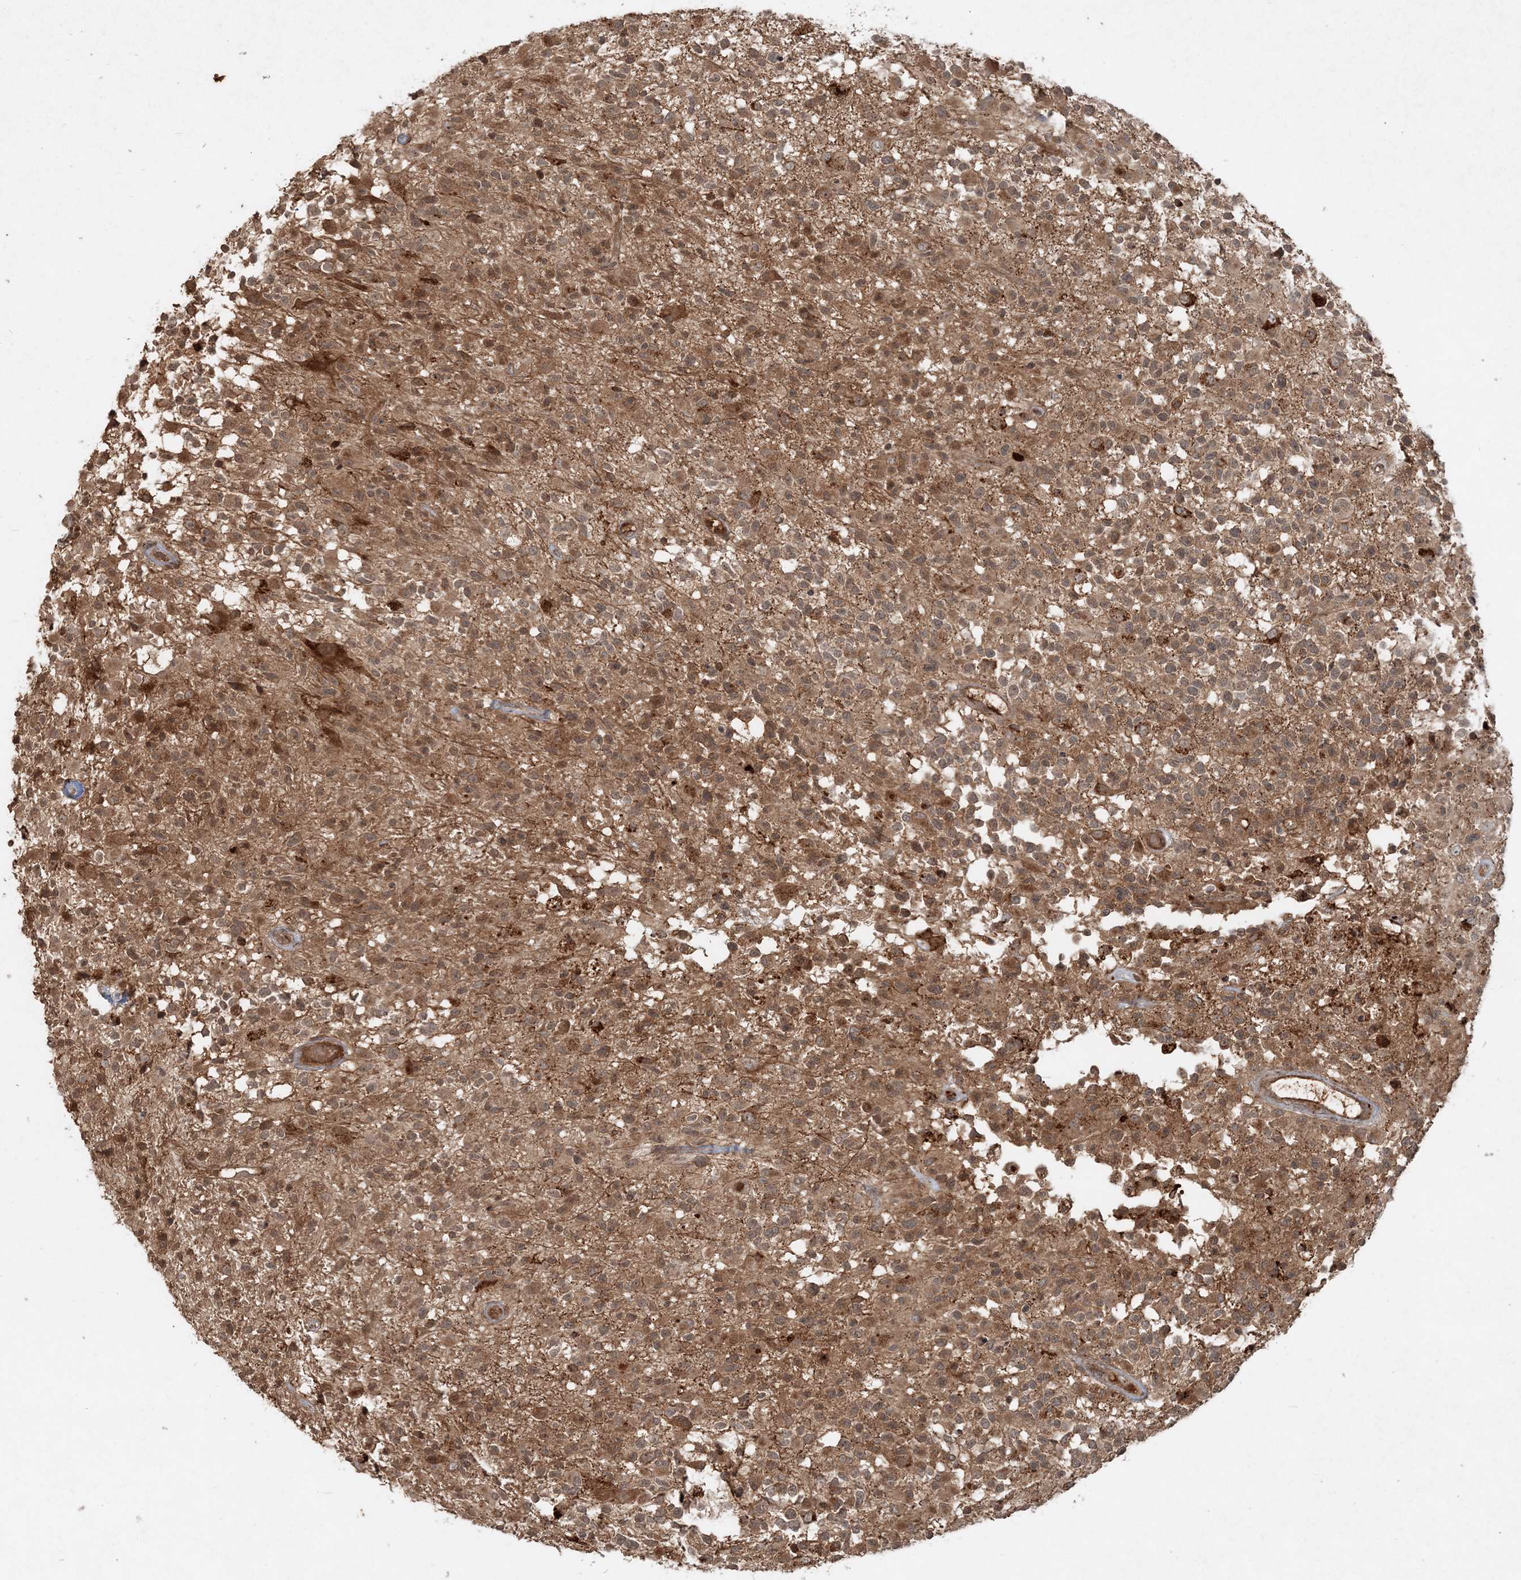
{"staining": {"intensity": "moderate", "quantity": ">75%", "location": "cytoplasmic/membranous"}, "tissue": "glioma", "cell_type": "Tumor cells", "image_type": "cancer", "snomed": [{"axis": "morphology", "description": "Glioma, malignant, High grade"}, {"axis": "morphology", "description": "Glioblastoma, NOS"}, {"axis": "topography", "description": "Brain"}], "caption": "Immunohistochemistry staining of malignant high-grade glioma, which exhibits medium levels of moderate cytoplasmic/membranous positivity in approximately >75% of tumor cells indicating moderate cytoplasmic/membranous protein positivity. The staining was performed using DAB (3,3'-diaminobenzidine) (brown) for protein detection and nuclei were counterstained in hematoxylin (blue).", "gene": "NARS1", "patient": {"sex": "male", "age": 60}}